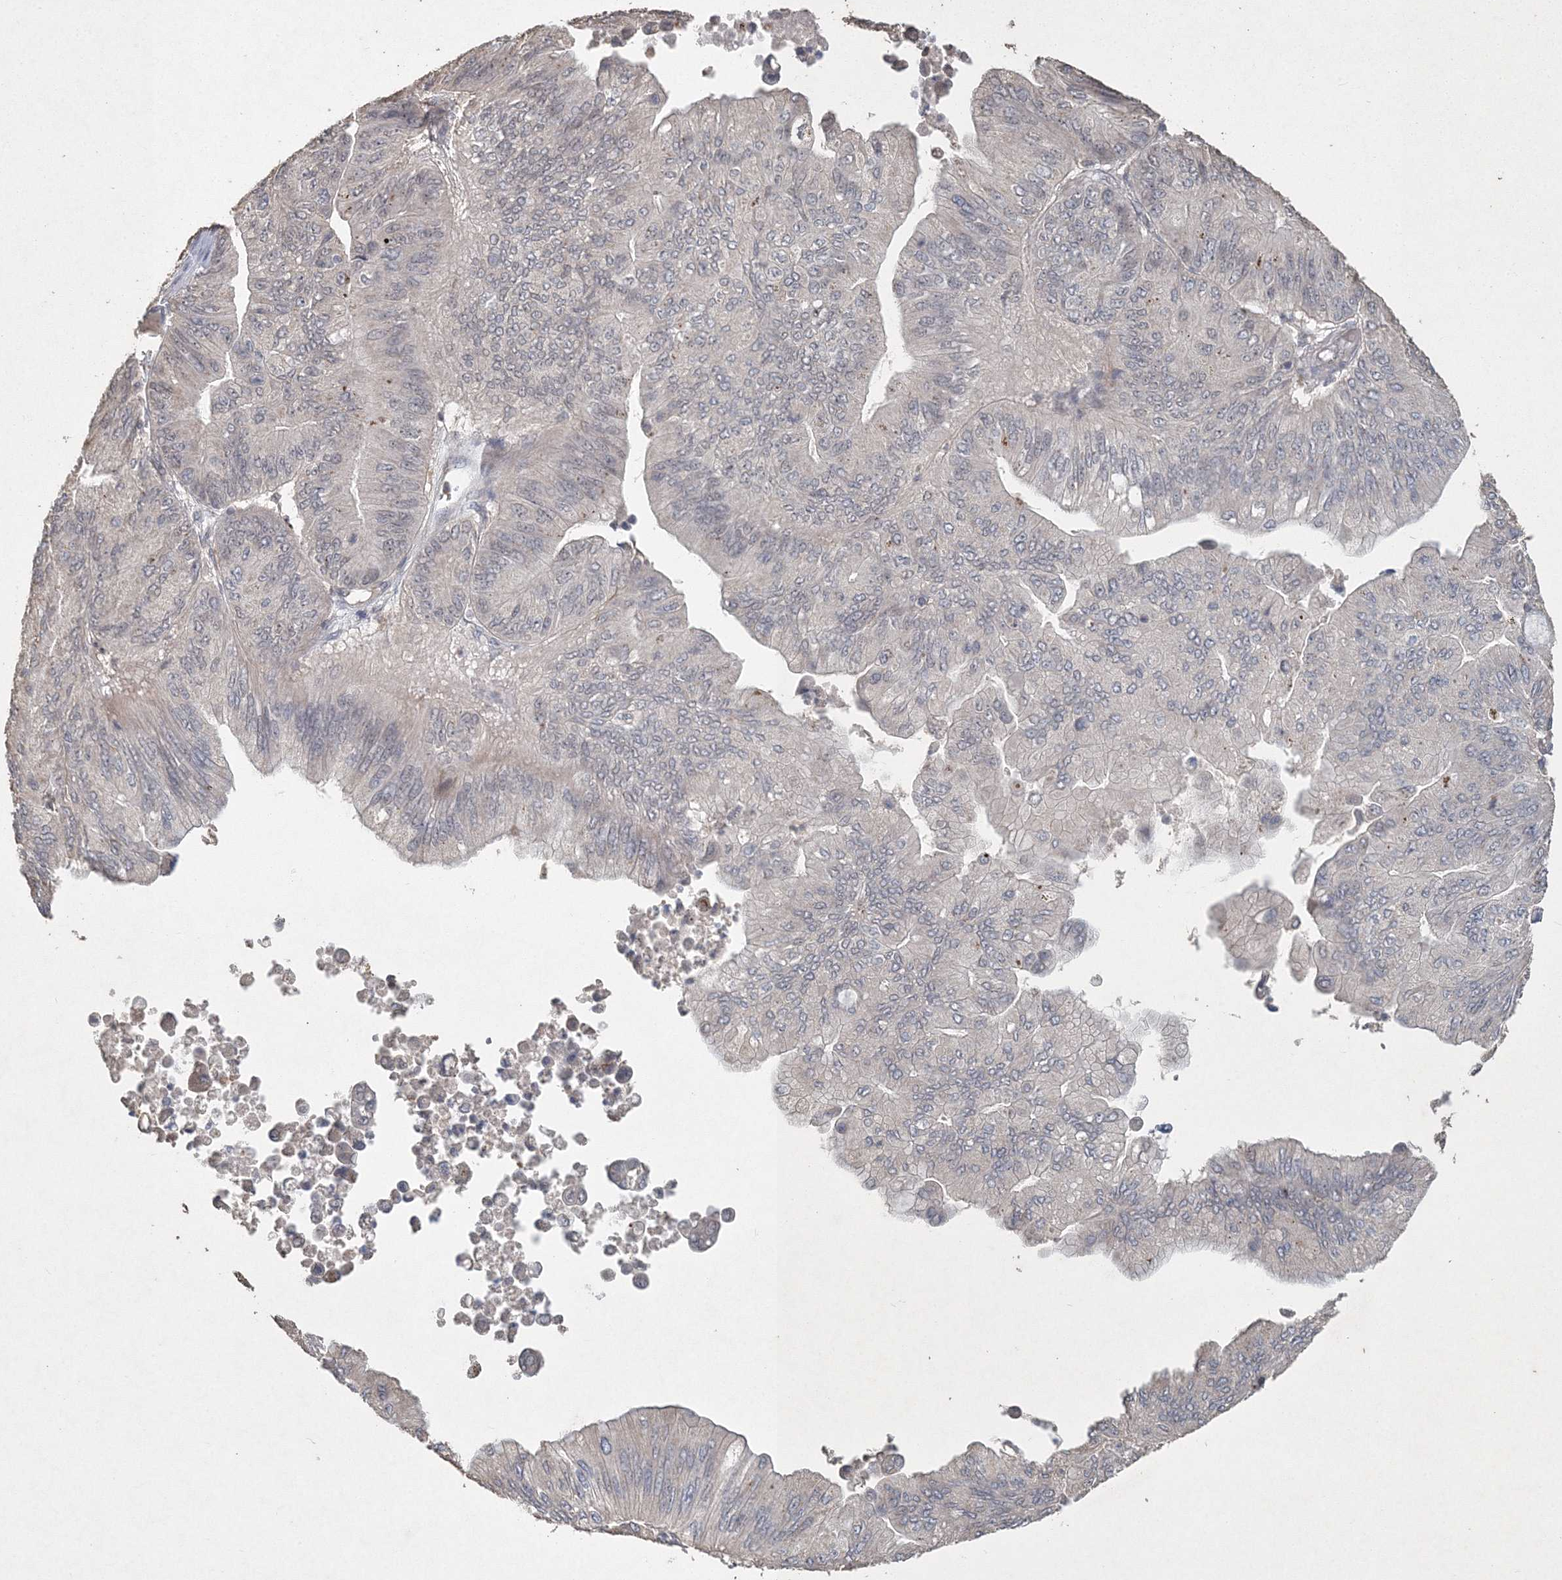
{"staining": {"intensity": "weak", "quantity": "<25%", "location": "nuclear"}, "tissue": "ovarian cancer", "cell_type": "Tumor cells", "image_type": "cancer", "snomed": [{"axis": "morphology", "description": "Cystadenocarcinoma, mucinous, NOS"}, {"axis": "topography", "description": "Ovary"}], "caption": "Protein analysis of ovarian mucinous cystadenocarcinoma demonstrates no significant staining in tumor cells.", "gene": "UIMC1", "patient": {"sex": "female", "age": 61}}